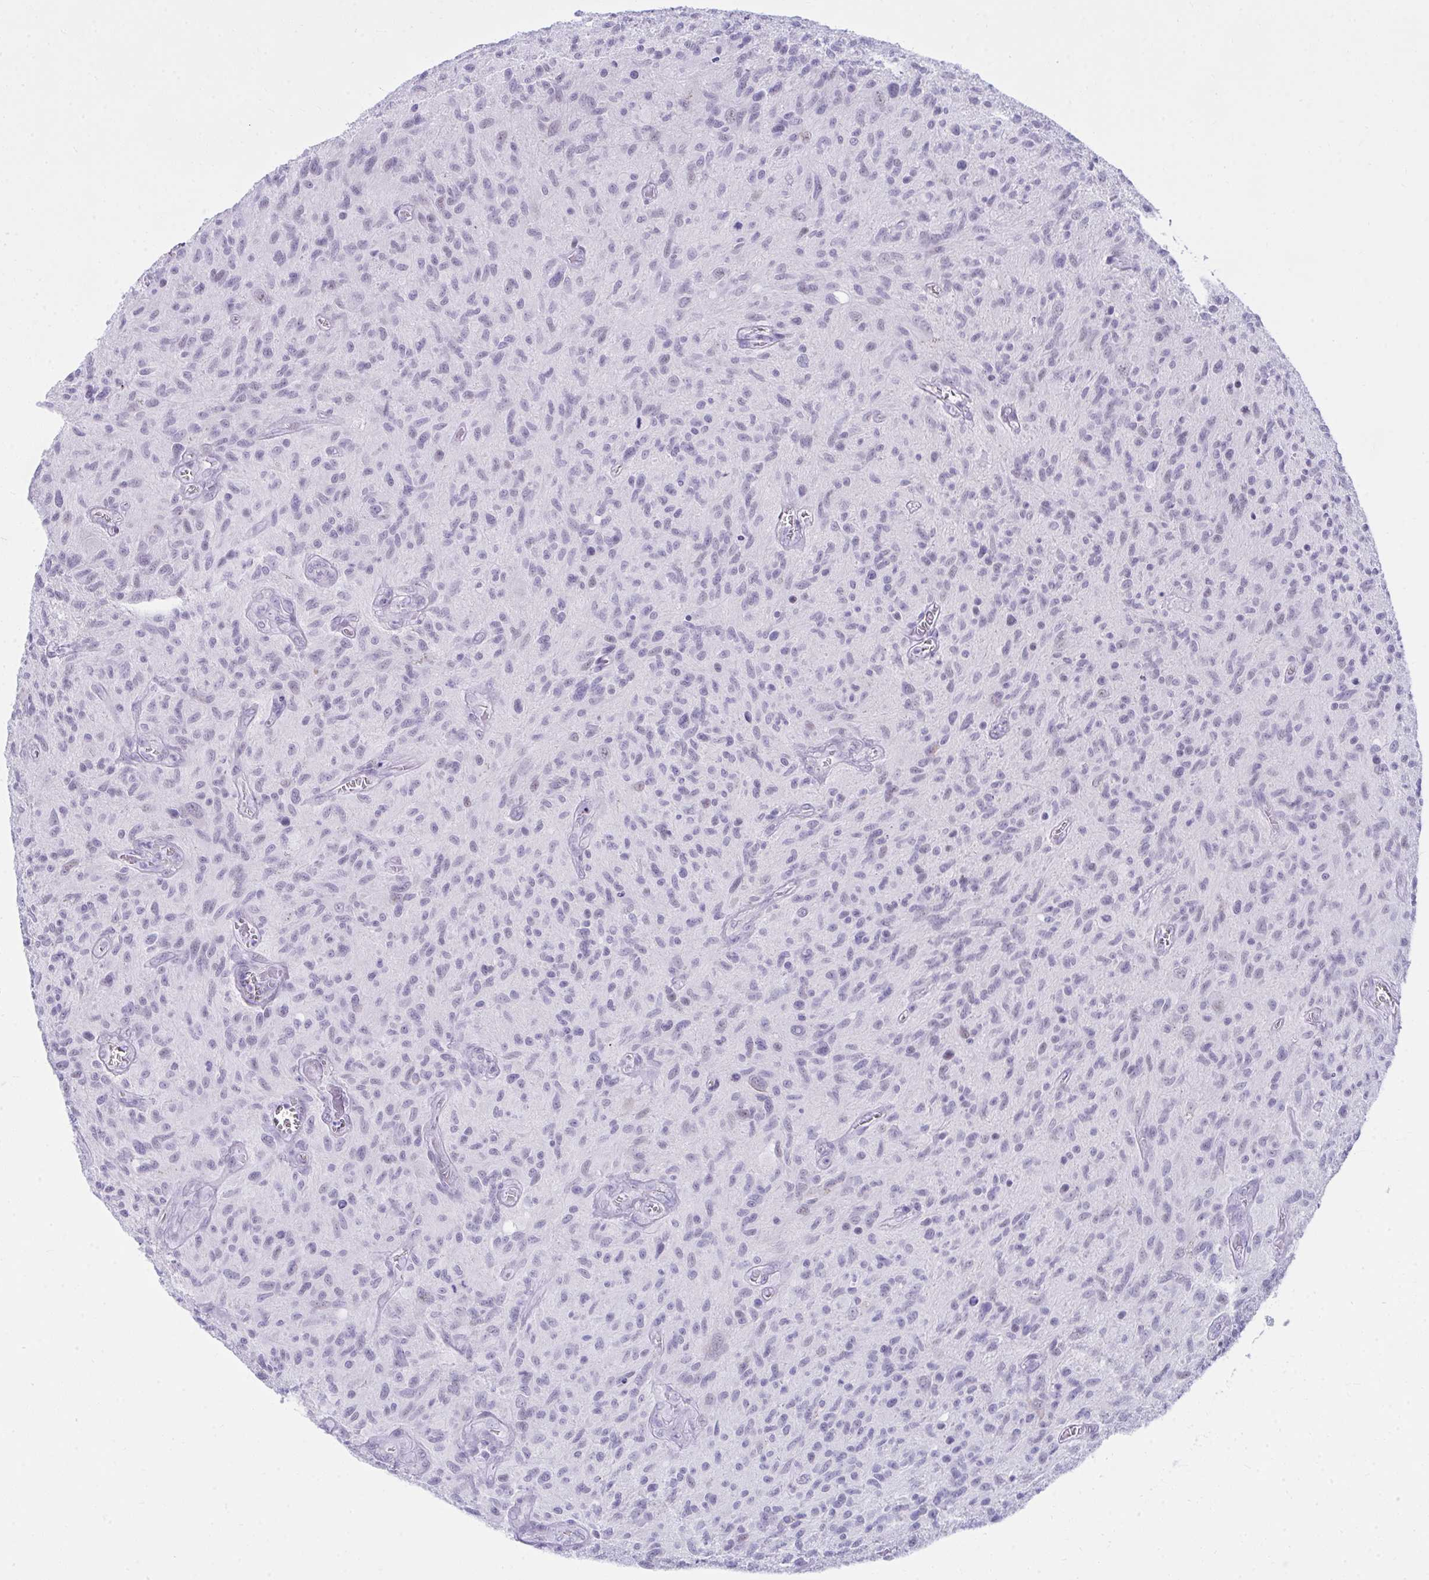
{"staining": {"intensity": "negative", "quantity": "none", "location": "none"}, "tissue": "glioma", "cell_type": "Tumor cells", "image_type": "cancer", "snomed": [{"axis": "morphology", "description": "Glioma, malignant, High grade"}, {"axis": "topography", "description": "Brain"}], "caption": "Tumor cells are negative for brown protein staining in malignant high-grade glioma.", "gene": "OR5F1", "patient": {"sex": "male", "age": 75}}